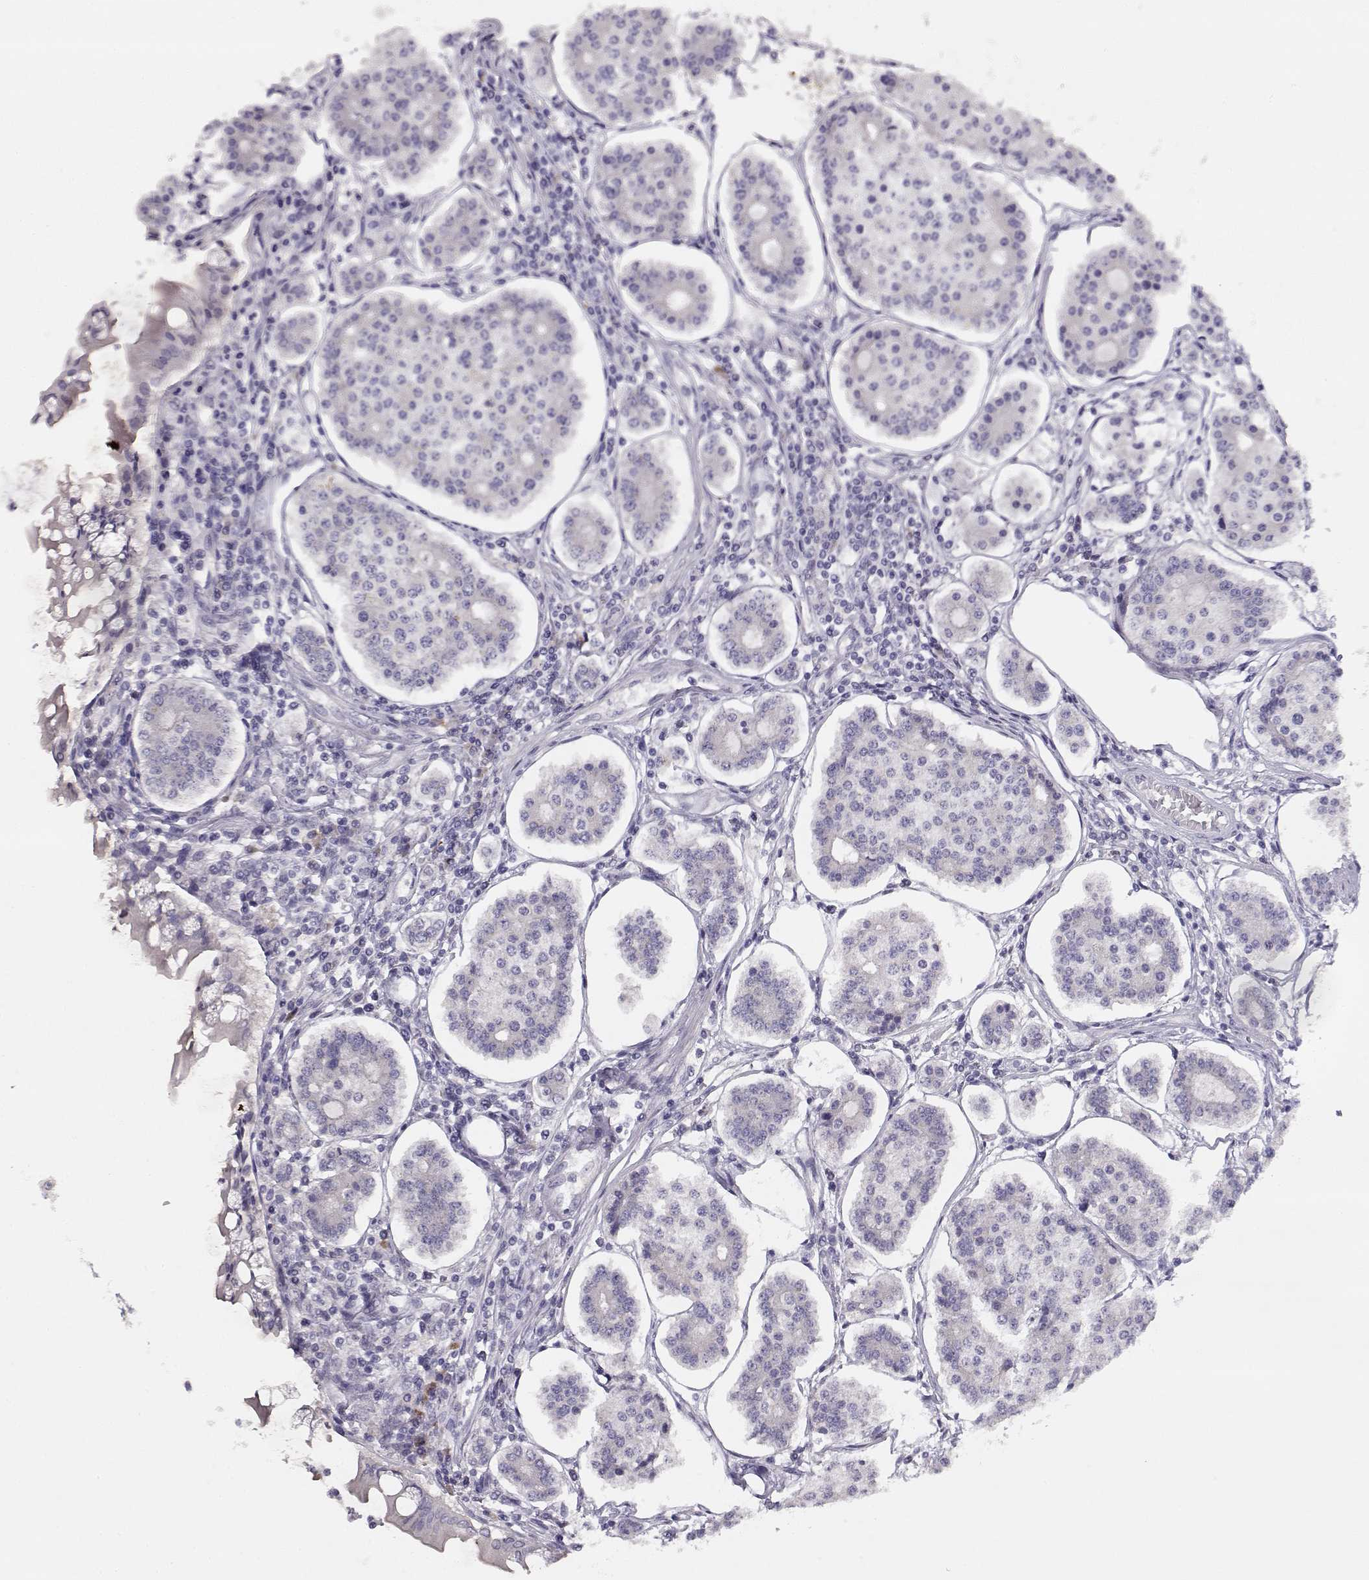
{"staining": {"intensity": "negative", "quantity": "none", "location": "none"}, "tissue": "carcinoid", "cell_type": "Tumor cells", "image_type": "cancer", "snomed": [{"axis": "morphology", "description": "Carcinoid, malignant, NOS"}, {"axis": "topography", "description": "Small intestine"}], "caption": "Immunohistochemistry of carcinoid shows no staining in tumor cells.", "gene": "GLIPR1L2", "patient": {"sex": "female", "age": 65}}